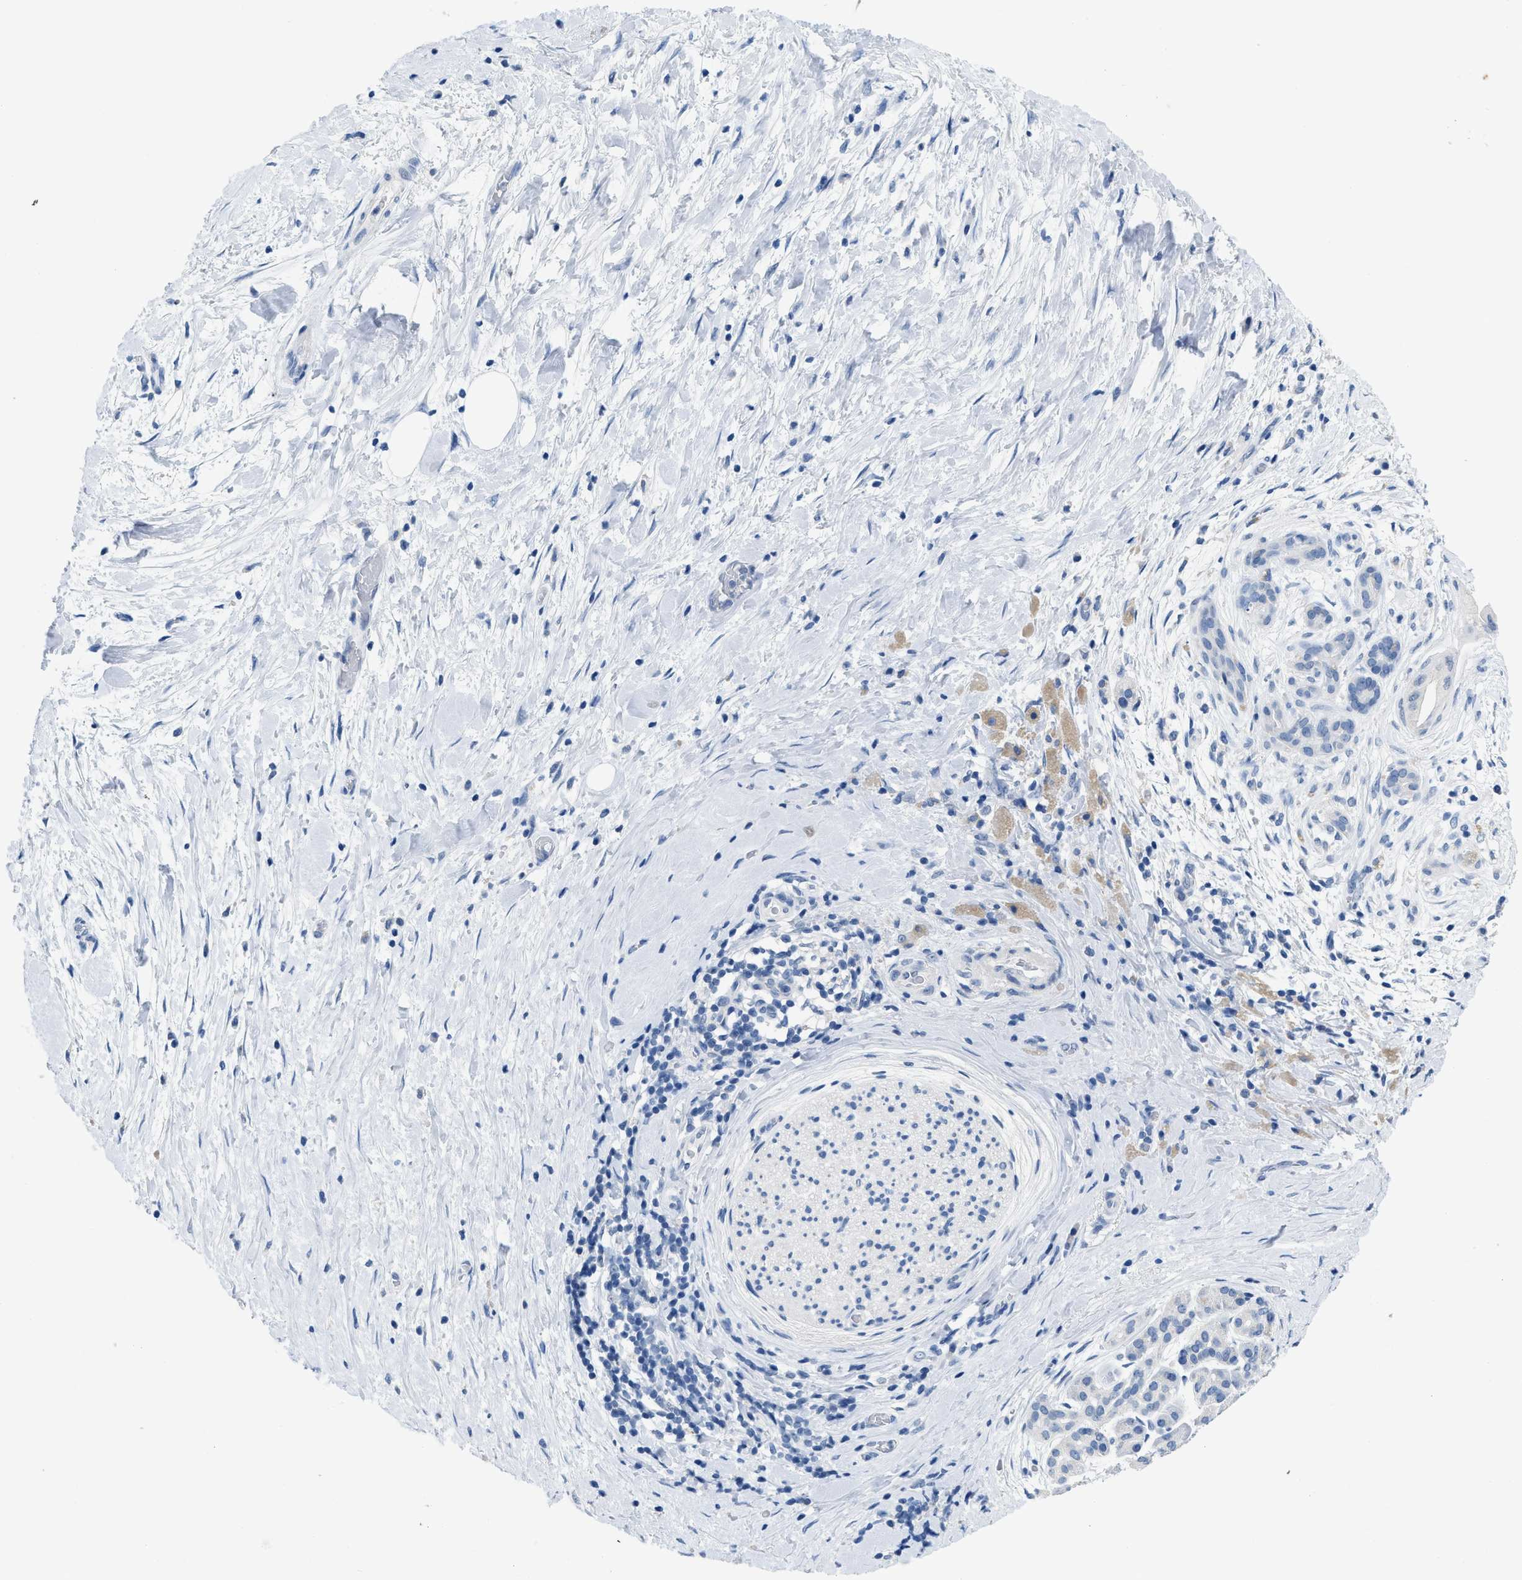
{"staining": {"intensity": "negative", "quantity": "none", "location": "none"}, "tissue": "pancreatic cancer", "cell_type": "Tumor cells", "image_type": "cancer", "snomed": [{"axis": "morphology", "description": "Adenocarcinoma, NOS"}, {"axis": "topography", "description": "Pancreas"}], "caption": "High magnification brightfield microscopy of adenocarcinoma (pancreatic) stained with DAB (brown) and counterstained with hematoxylin (blue): tumor cells show no significant expression.", "gene": "PYY", "patient": {"sex": "male", "age": 55}}